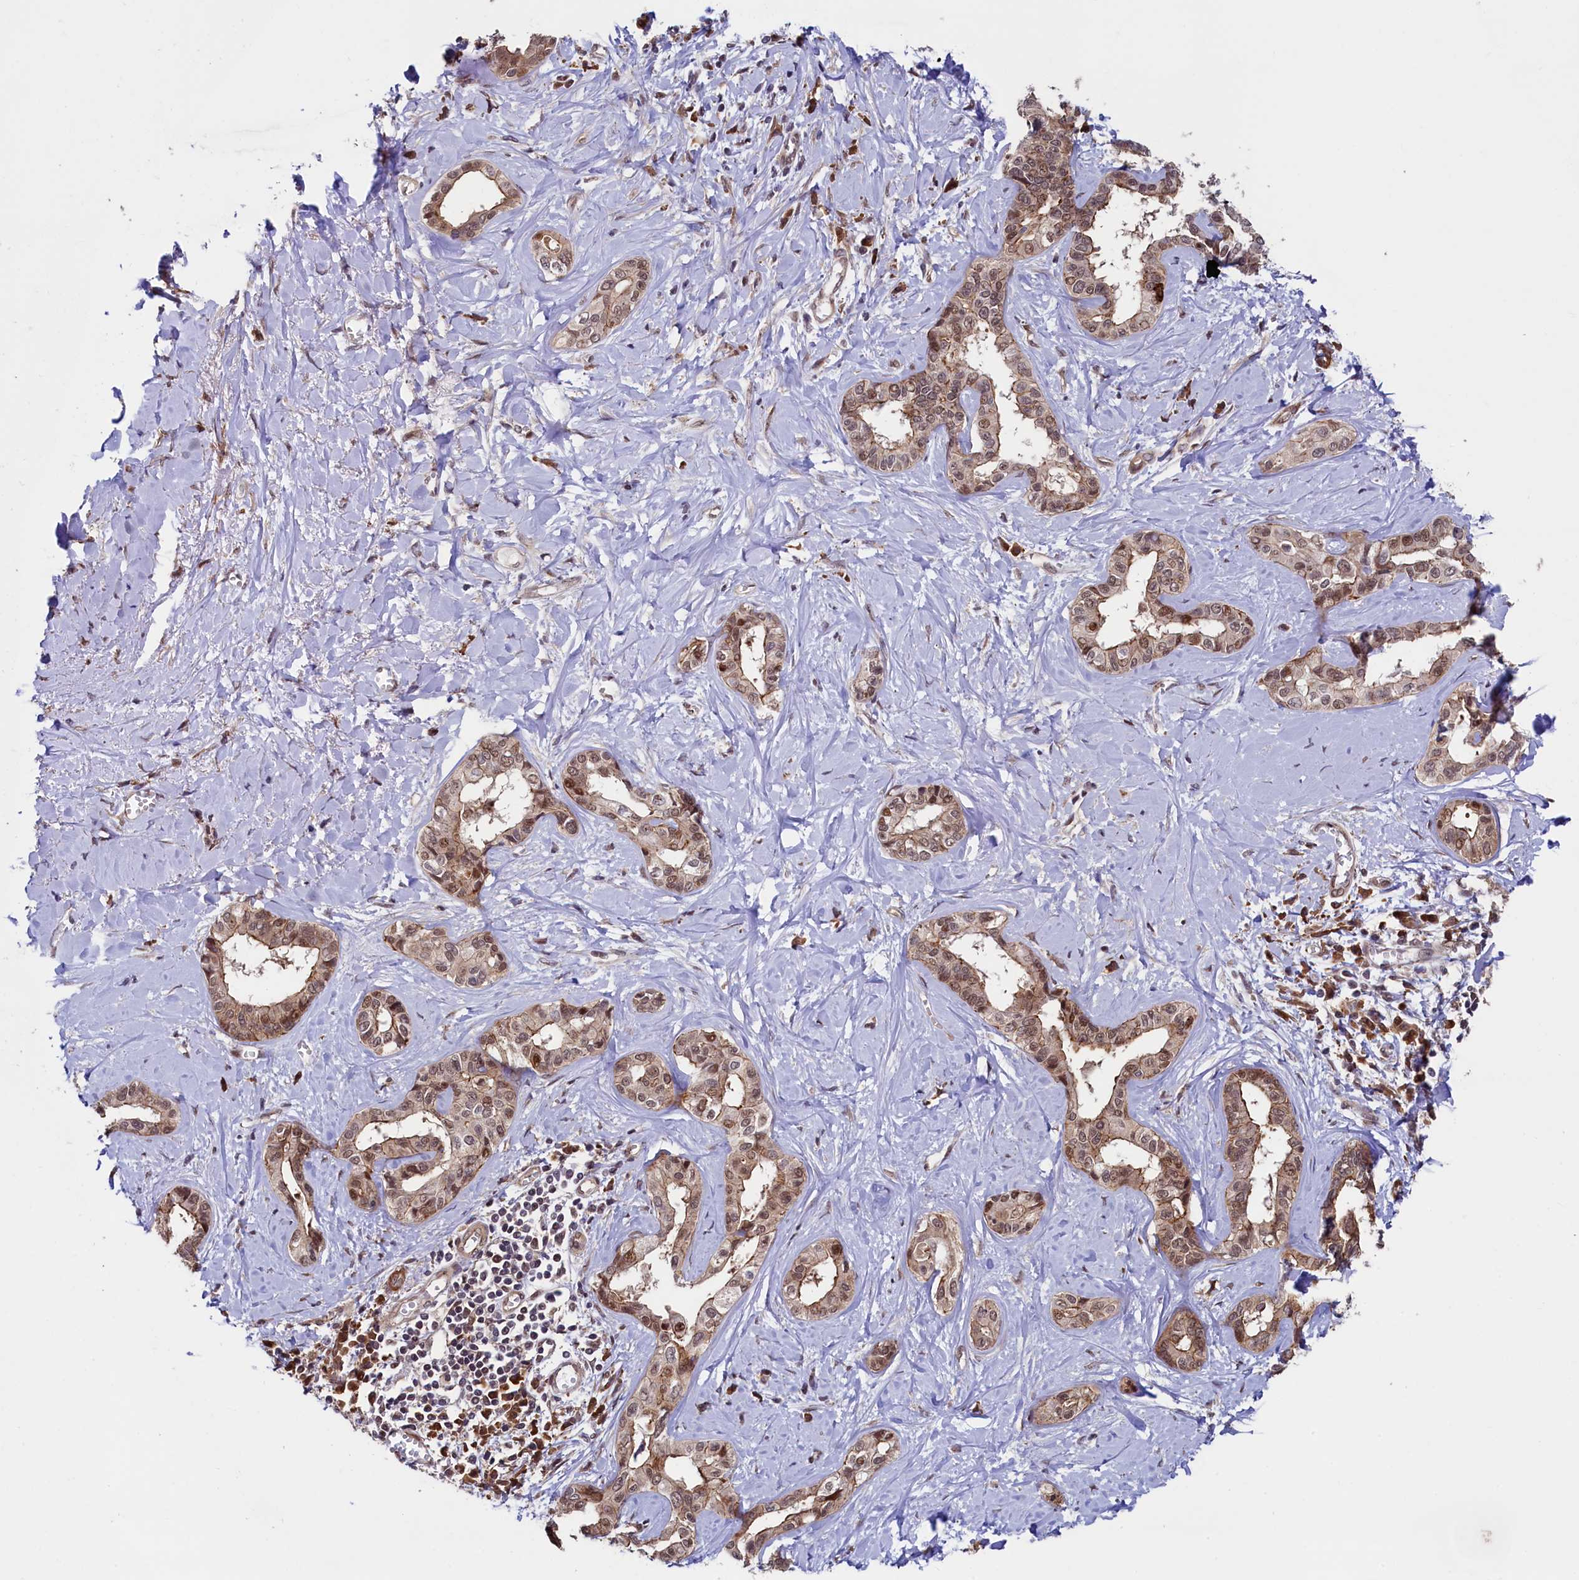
{"staining": {"intensity": "moderate", "quantity": ">75%", "location": "cytoplasmic/membranous,nuclear"}, "tissue": "liver cancer", "cell_type": "Tumor cells", "image_type": "cancer", "snomed": [{"axis": "morphology", "description": "Cholangiocarcinoma"}, {"axis": "topography", "description": "Liver"}], "caption": "Cholangiocarcinoma (liver) tissue reveals moderate cytoplasmic/membranous and nuclear staining in approximately >75% of tumor cells", "gene": "LEO1", "patient": {"sex": "female", "age": 77}}